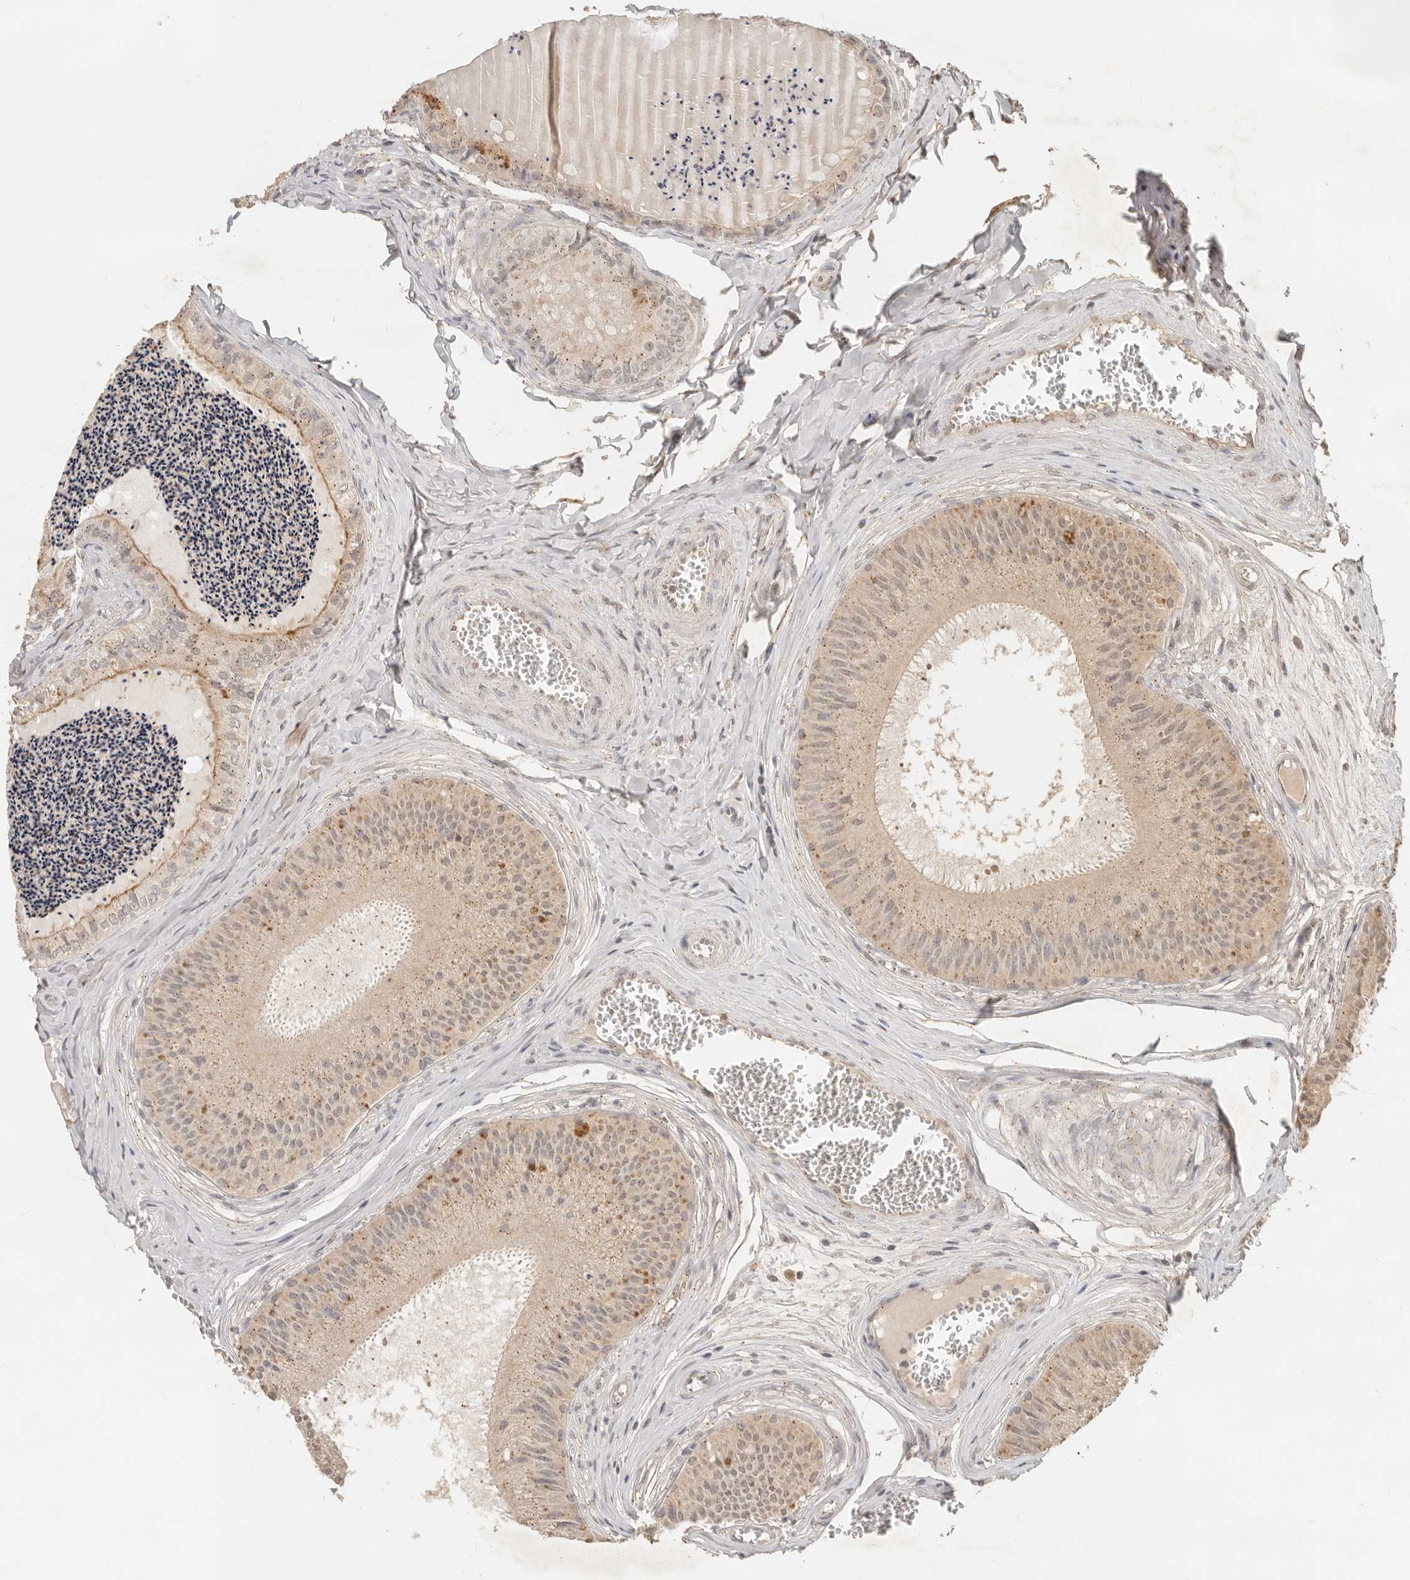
{"staining": {"intensity": "weak", "quantity": ">75%", "location": "cytoplasmic/membranous"}, "tissue": "epididymis", "cell_type": "Glandular cells", "image_type": "normal", "snomed": [{"axis": "morphology", "description": "Normal tissue, NOS"}, {"axis": "topography", "description": "Epididymis"}], "caption": "Brown immunohistochemical staining in unremarkable human epididymis demonstrates weak cytoplasmic/membranous positivity in about >75% of glandular cells.", "gene": "LMO4", "patient": {"sex": "male", "age": 31}}